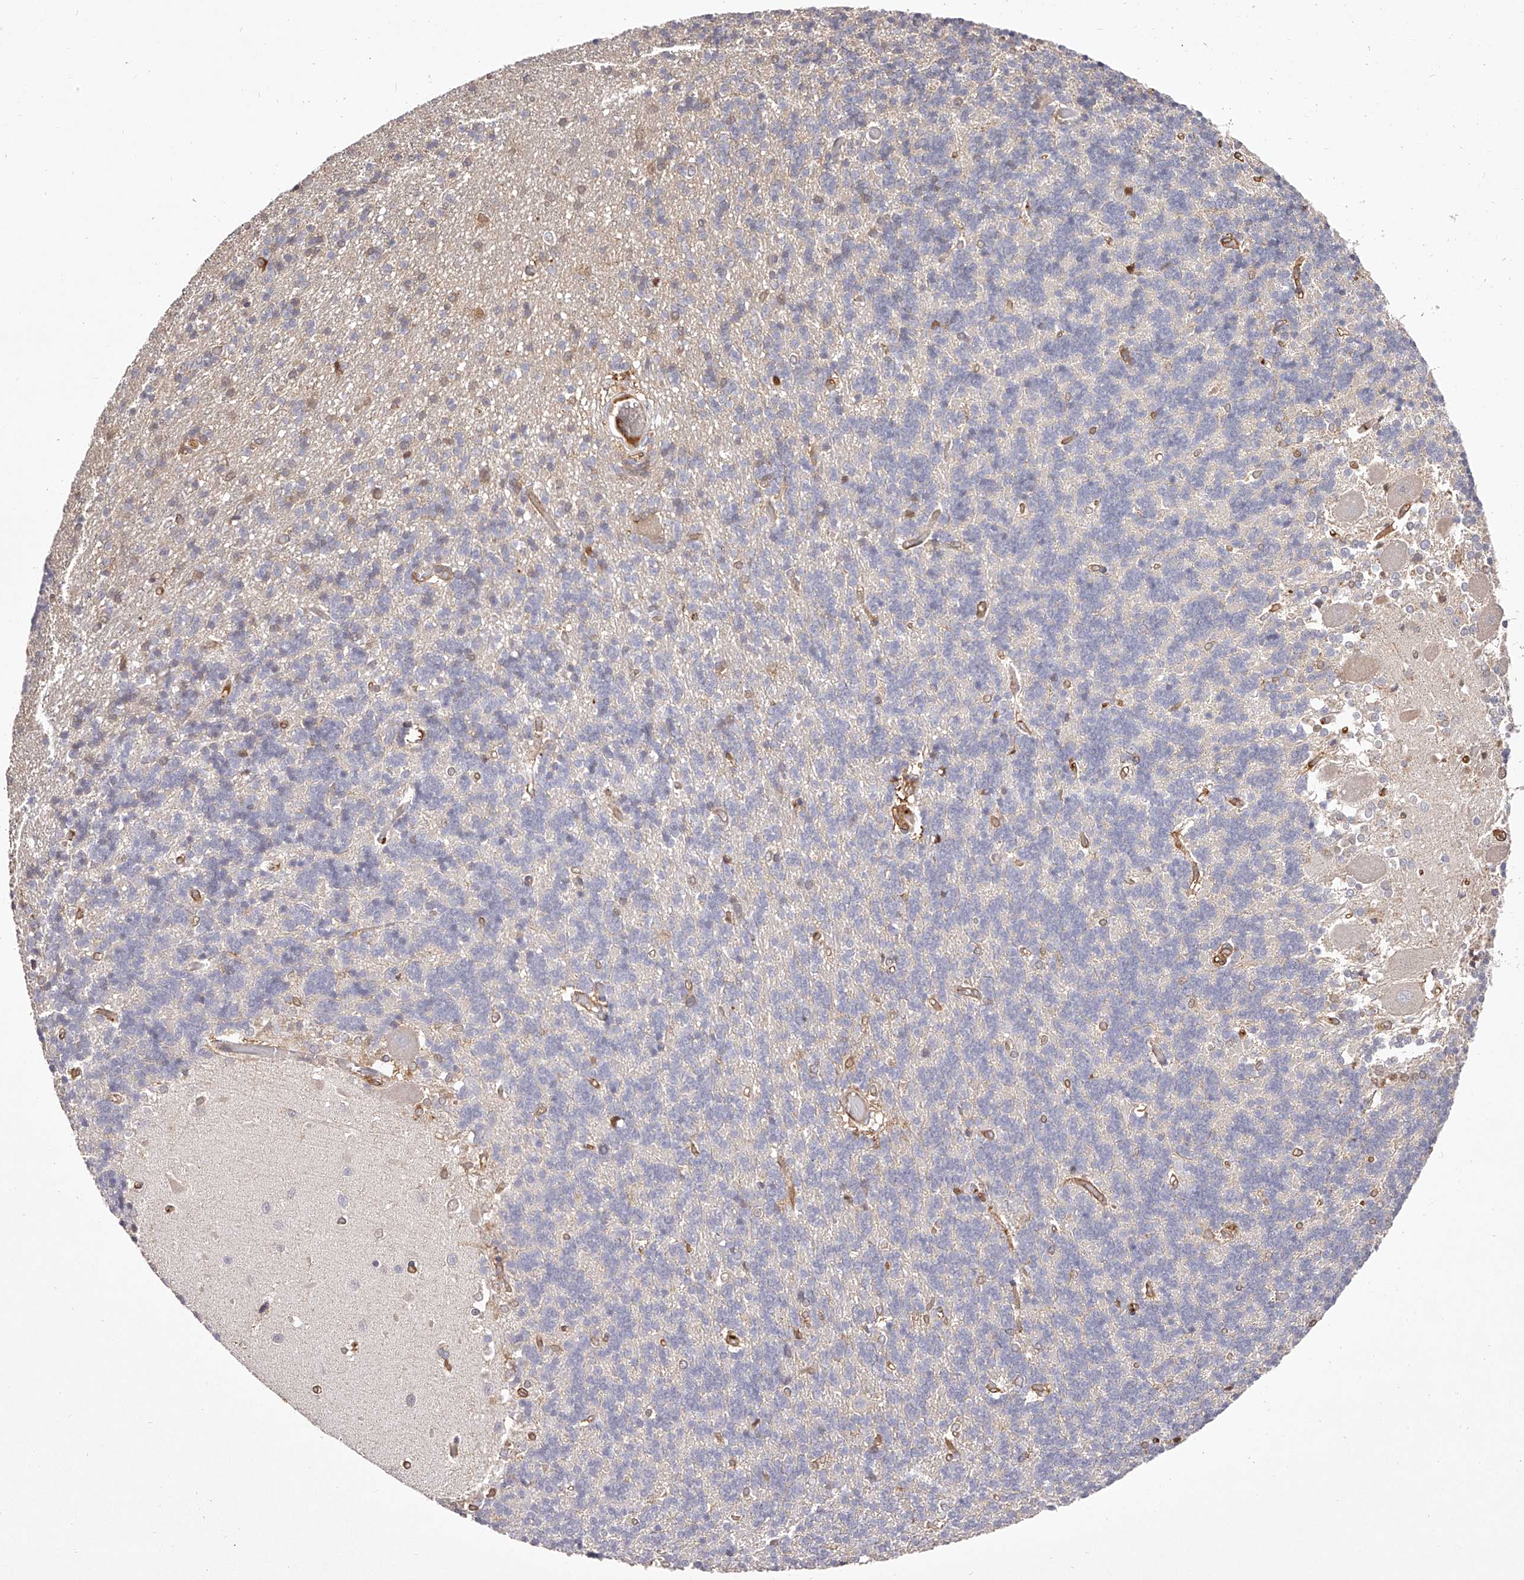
{"staining": {"intensity": "negative", "quantity": "none", "location": "none"}, "tissue": "cerebellum", "cell_type": "Cells in granular layer", "image_type": "normal", "snomed": [{"axis": "morphology", "description": "Normal tissue, NOS"}, {"axis": "topography", "description": "Cerebellum"}], "caption": "A photomicrograph of cerebellum stained for a protein displays no brown staining in cells in granular layer.", "gene": "LAP3", "patient": {"sex": "male", "age": 37}}